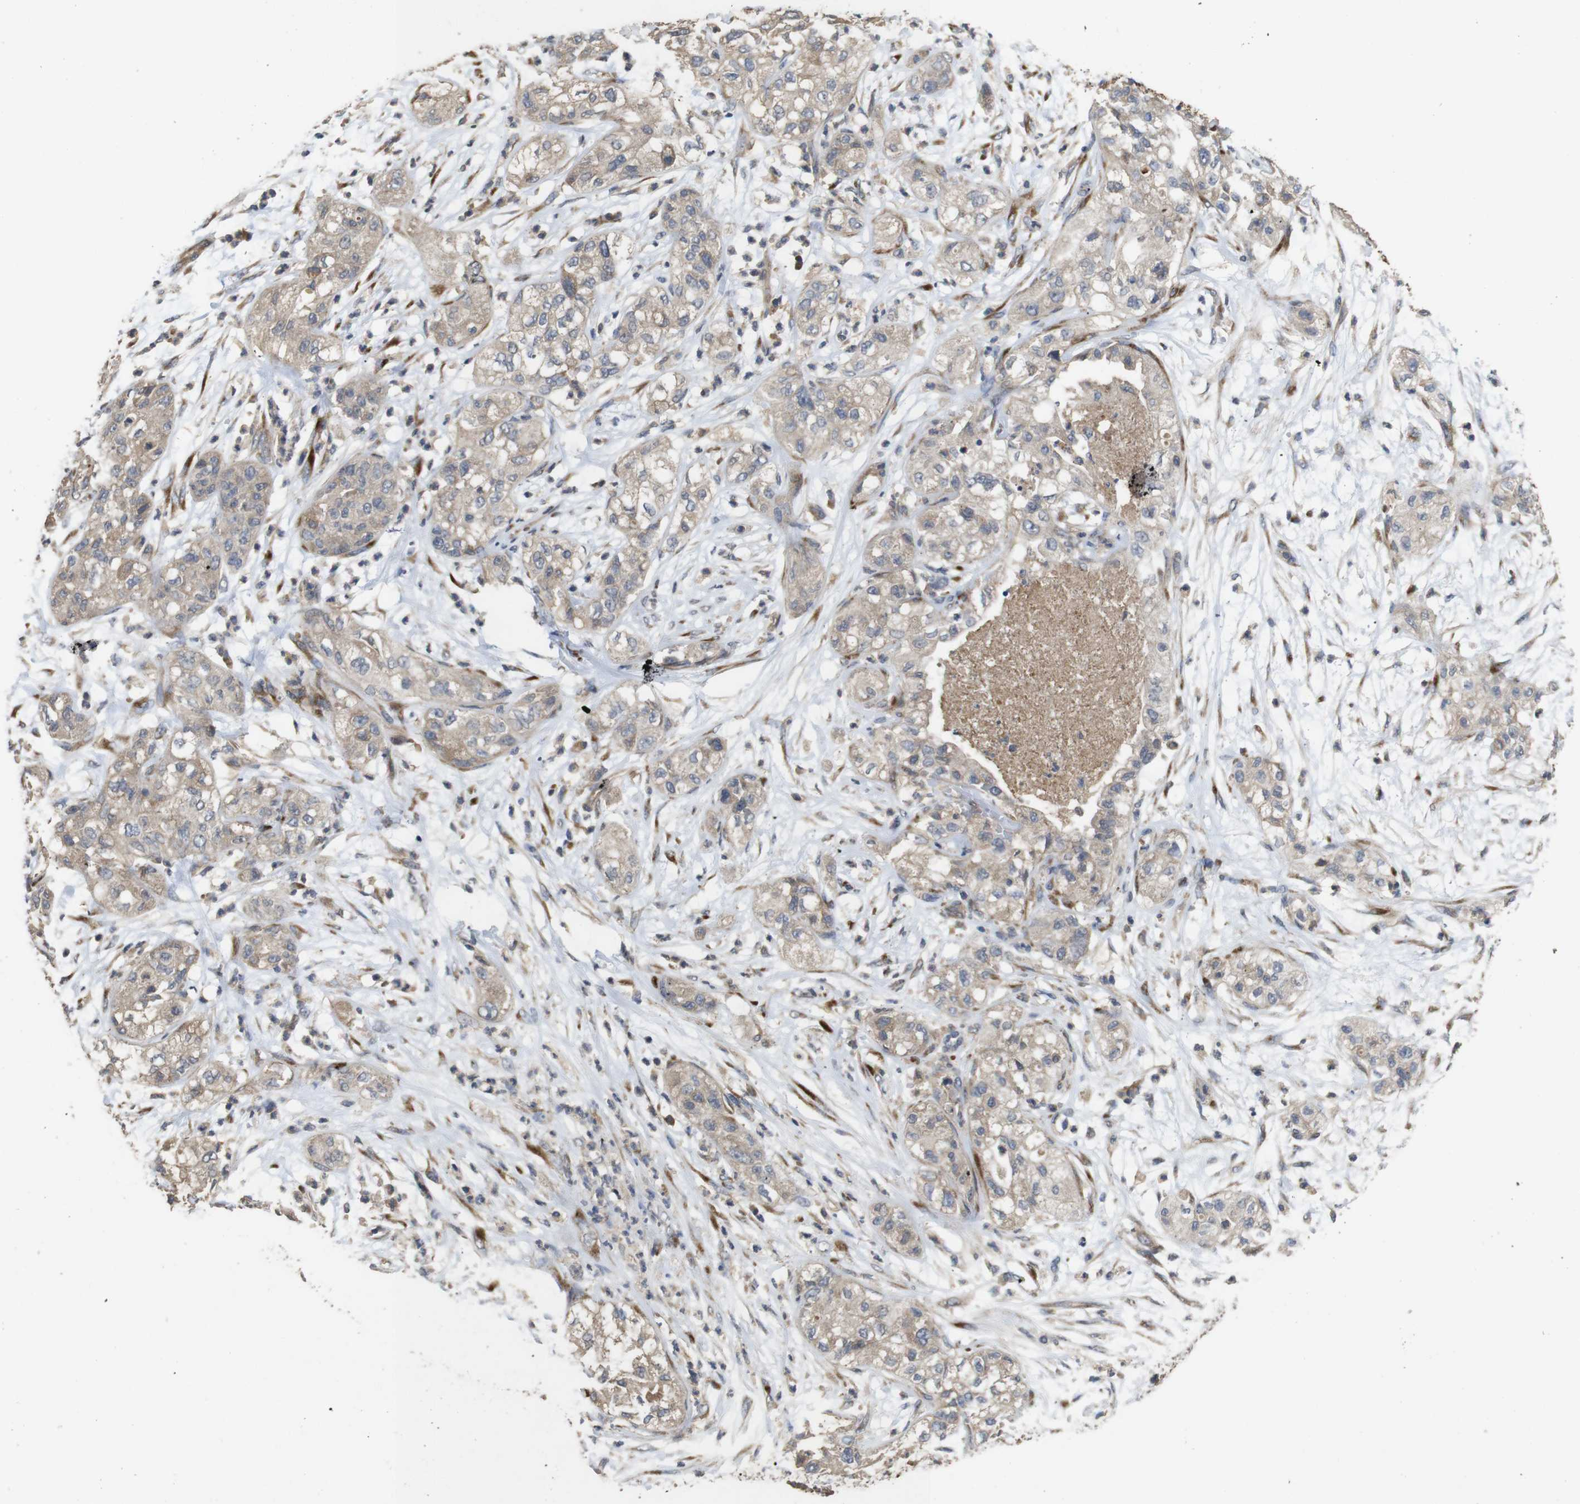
{"staining": {"intensity": "weak", "quantity": ">75%", "location": "cytoplasmic/membranous"}, "tissue": "pancreatic cancer", "cell_type": "Tumor cells", "image_type": "cancer", "snomed": [{"axis": "morphology", "description": "Adenocarcinoma, NOS"}, {"axis": "topography", "description": "Pancreas"}], "caption": "Immunohistochemical staining of human pancreatic adenocarcinoma displays low levels of weak cytoplasmic/membranous expression in approximately >75% of tumor cells.", "gene": "ARHGAP24", "patient": {"sex": "female", "age": 78}}